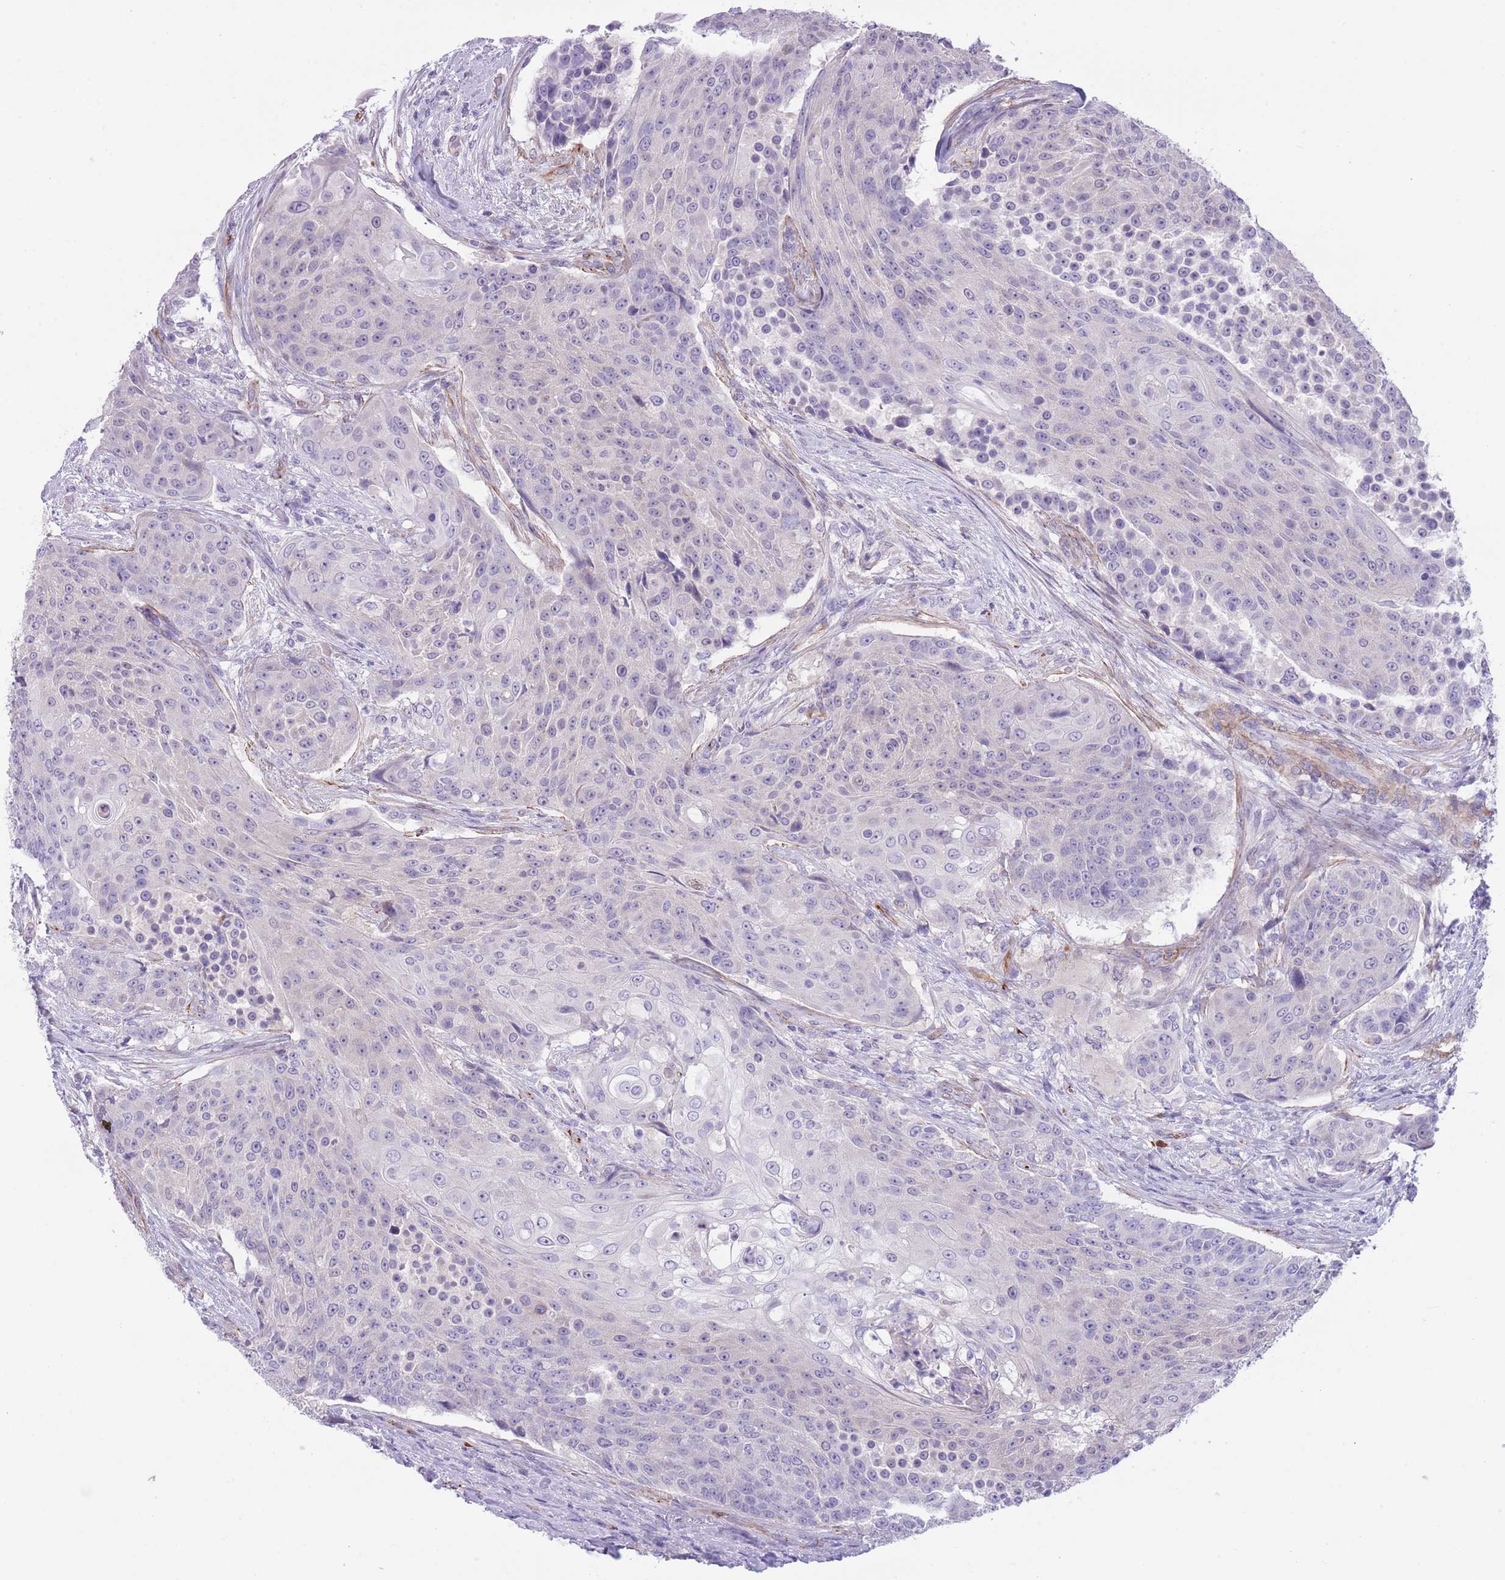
{"staining": {"intensity": "negative", "quantity": "none", "location": "none"}, "tissue": "urothelial cancer", "cell_type": "Tumor cells", "image_type": "cancer", "snomed": [{"axis": "morphology", "description": "Urothelial carcinoma, High grade"}, {"axis": "topography", "description": "Urinary bladder"}], "caption": "Urothelial cancer was stained to show a protein in brown. There is no significant positivity in tumor cells. Brightfield microscopy of immunohistochemistry (IHC) stained with DAB (3,3'-diaminobenzidine) (brown) and hematoxylin (blue), captured at high magnification.", "gene": "TSGA13", "patient": {"sex": "female", "age": 63}}